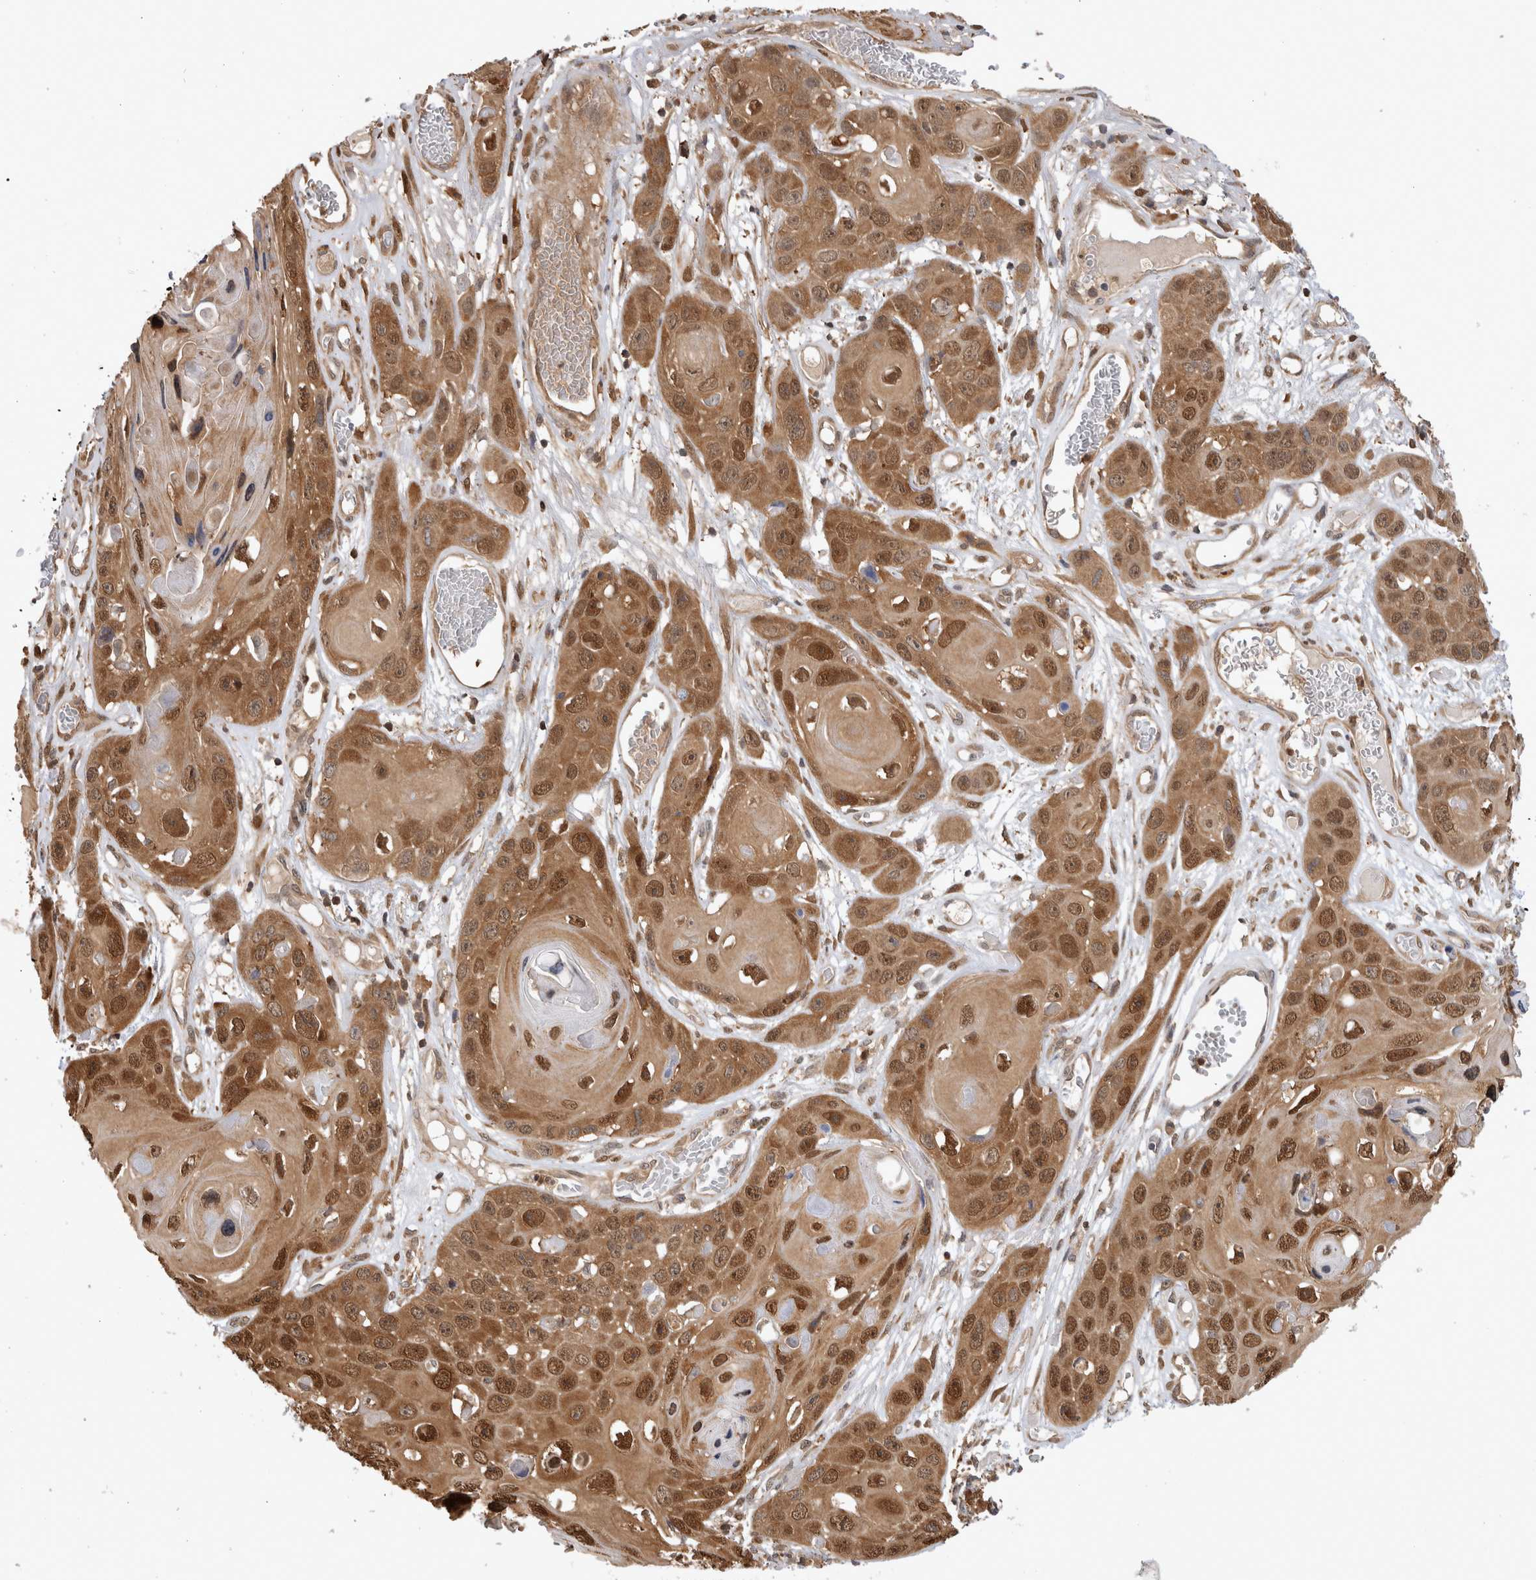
{"staining": {"intensity": "moderate", "quantity": ">75%", "location": "cytoplasmic/membranous,nuclear"}, "tissue": "skin cancer", "cell_type": "Tumor cells", "image_type": "cancer", "snomed": [{"axis": "morphology", "description": "Squamous cell carcinoma, NOS"}, {"axis": "topography", "description": "Skin"}], "caption": "There is medium levels of moderate cytoplasmic/membranous and nuclear staining in tumor cells of skin squamous cell carcinoma, as demonstrated by immunohistochemical staining (brown color).", "gene": "ASTN2", "patient": {"sex": "male", "age": 55}}